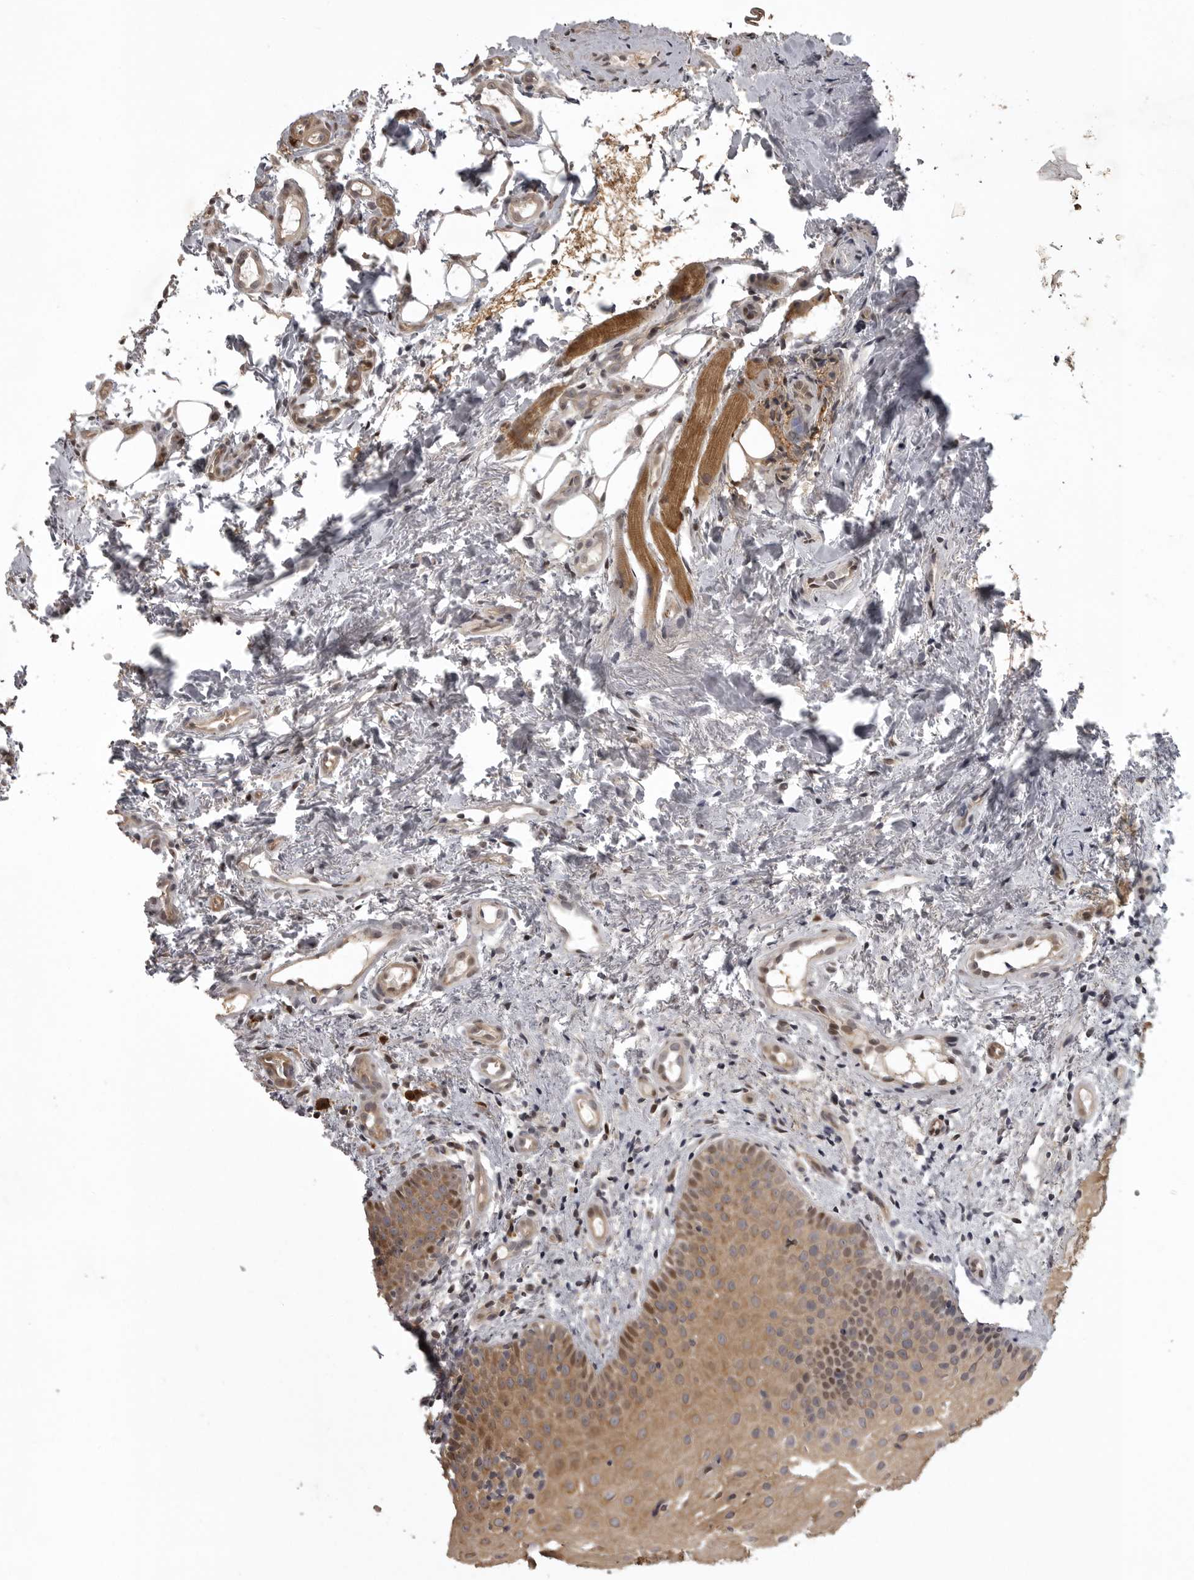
{"staining": {"intensity": "moderate", "quantity": ">75%", "location": "cytoplasmic/membranous,nuclear"}, "tissue": "oral mucosa", "cell_type": "Squamous epithelial cells", "image_type": "normal", "snomed": [{"axis": "morphology", "description": "Normal tissue, NOS"}, {"axis": "topography", "description": "Oral tissue"}], "caption": "The micrograph exhibits staining of normal oral mucosa, revealing moderate cytoplasmic/membranous,nuclear protein staining (brown color) within squamous epithelial cells. The staining is performed using DAB (3,3'-diaminobenzidine) brown chromogen to label protein expression. The nuclei are counter-stained blue using hematoxylin.", "gene": "SNX16", "patient": {"sex": "male", "age": 60}}